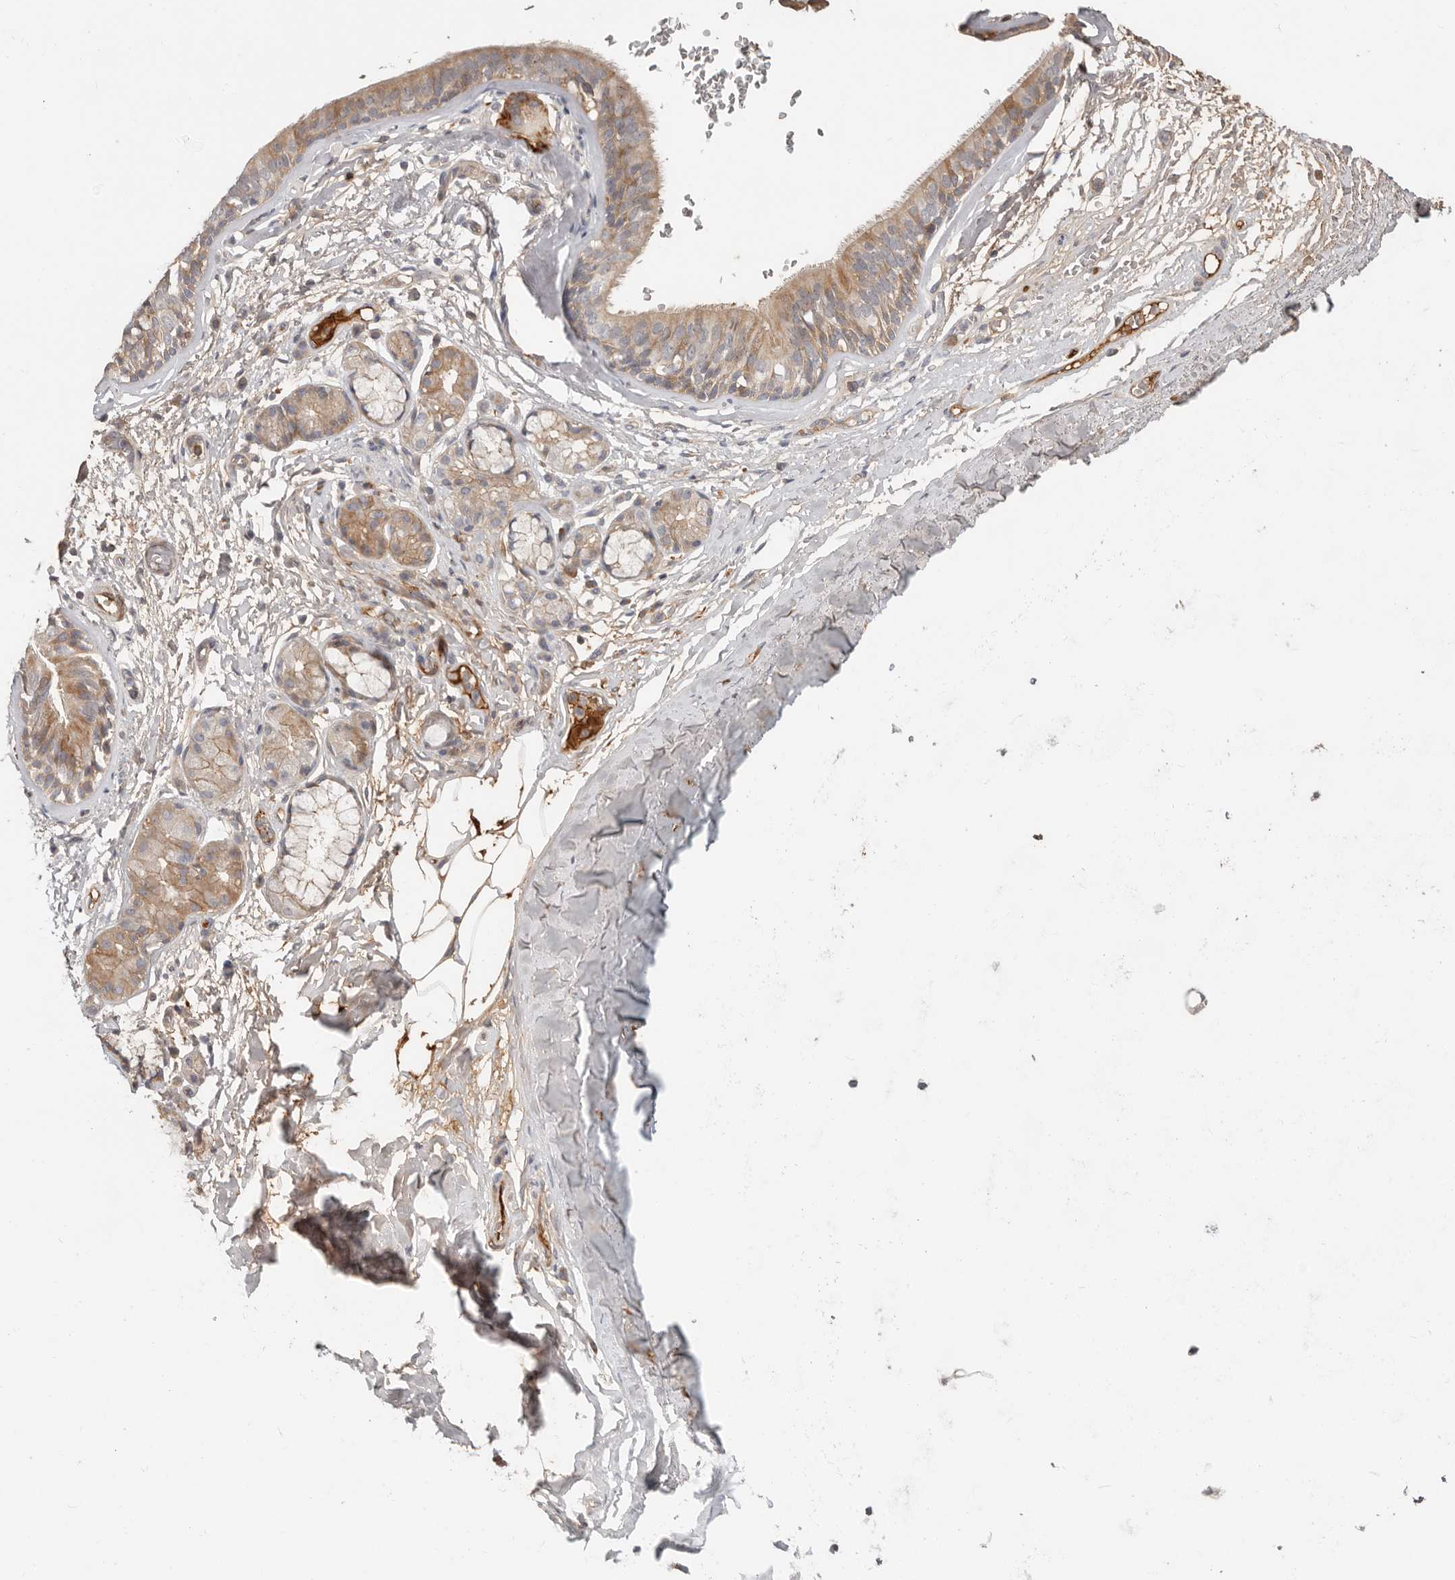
{"staining": {"intensity": "moderate", "quantity": ">75%", "location": "cytoplasmic/membranous"}, "tissue": "bronchus", "cell_type": "Respiratory epithelial cells", "image_type": "normal", "snomed": [{"axis": "morphology", "description": "Normal tissue, NOS"}, {"axis": "topography", "description": "Cartilage tissue"}], "caption": "Bronchus was stained to show a protein in brown. There is medium levels of moderate cytoplasmic/membranous positivity in about >75% of respiratory epithelial cells. The staining was performed using DAB, with brown indicating positive protein expression. Nuclei are stained blue with hematoxylin.", "gene": "MTFR2", "patient": {"sex": "female", "age": 63}}